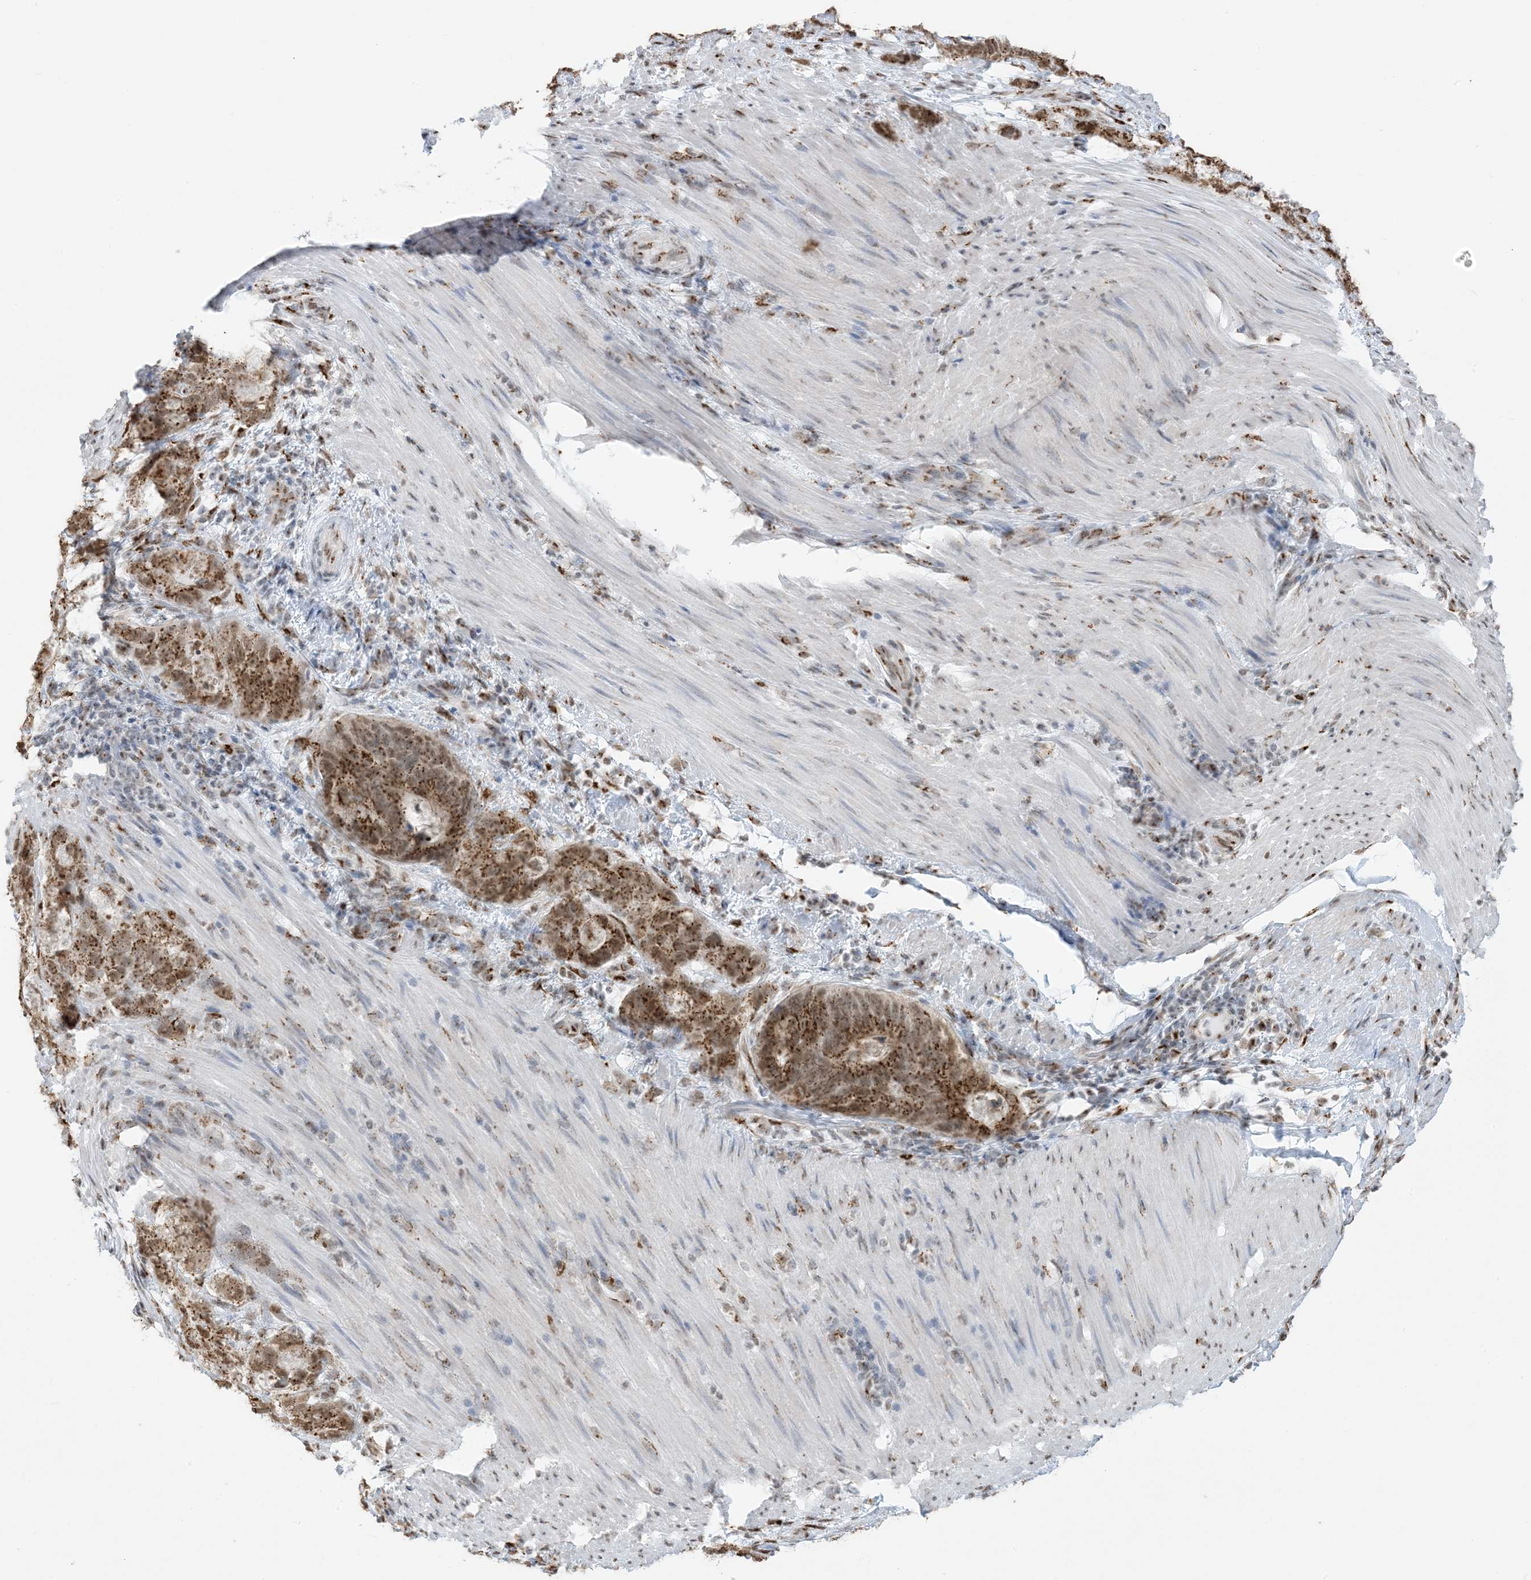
{"staining": {"intensity": "moderate", "quantity": ">75%", "location": "cytoplasmic/membranous,nuclear"}, "tissue": "stomach cancer", "cell_type": "Tumor cells", "image_type": "cancer", "snomed": [{"axis": "morphology", "description": "Normal tissue, NOS"}, {"axis": "morphology", "description": "Adenocarcinoma, NOS"}, {"axis": "topography", "description": "Stomach"}], "caption": "Immunohistochemical staining of human stomach cancer shows moderate cytoplasmic/membranous and nuclear protein staining in approximately >75% of tumor cells.", "gene": "GPR107", "patient": {"sex": "female", "age": 89}}